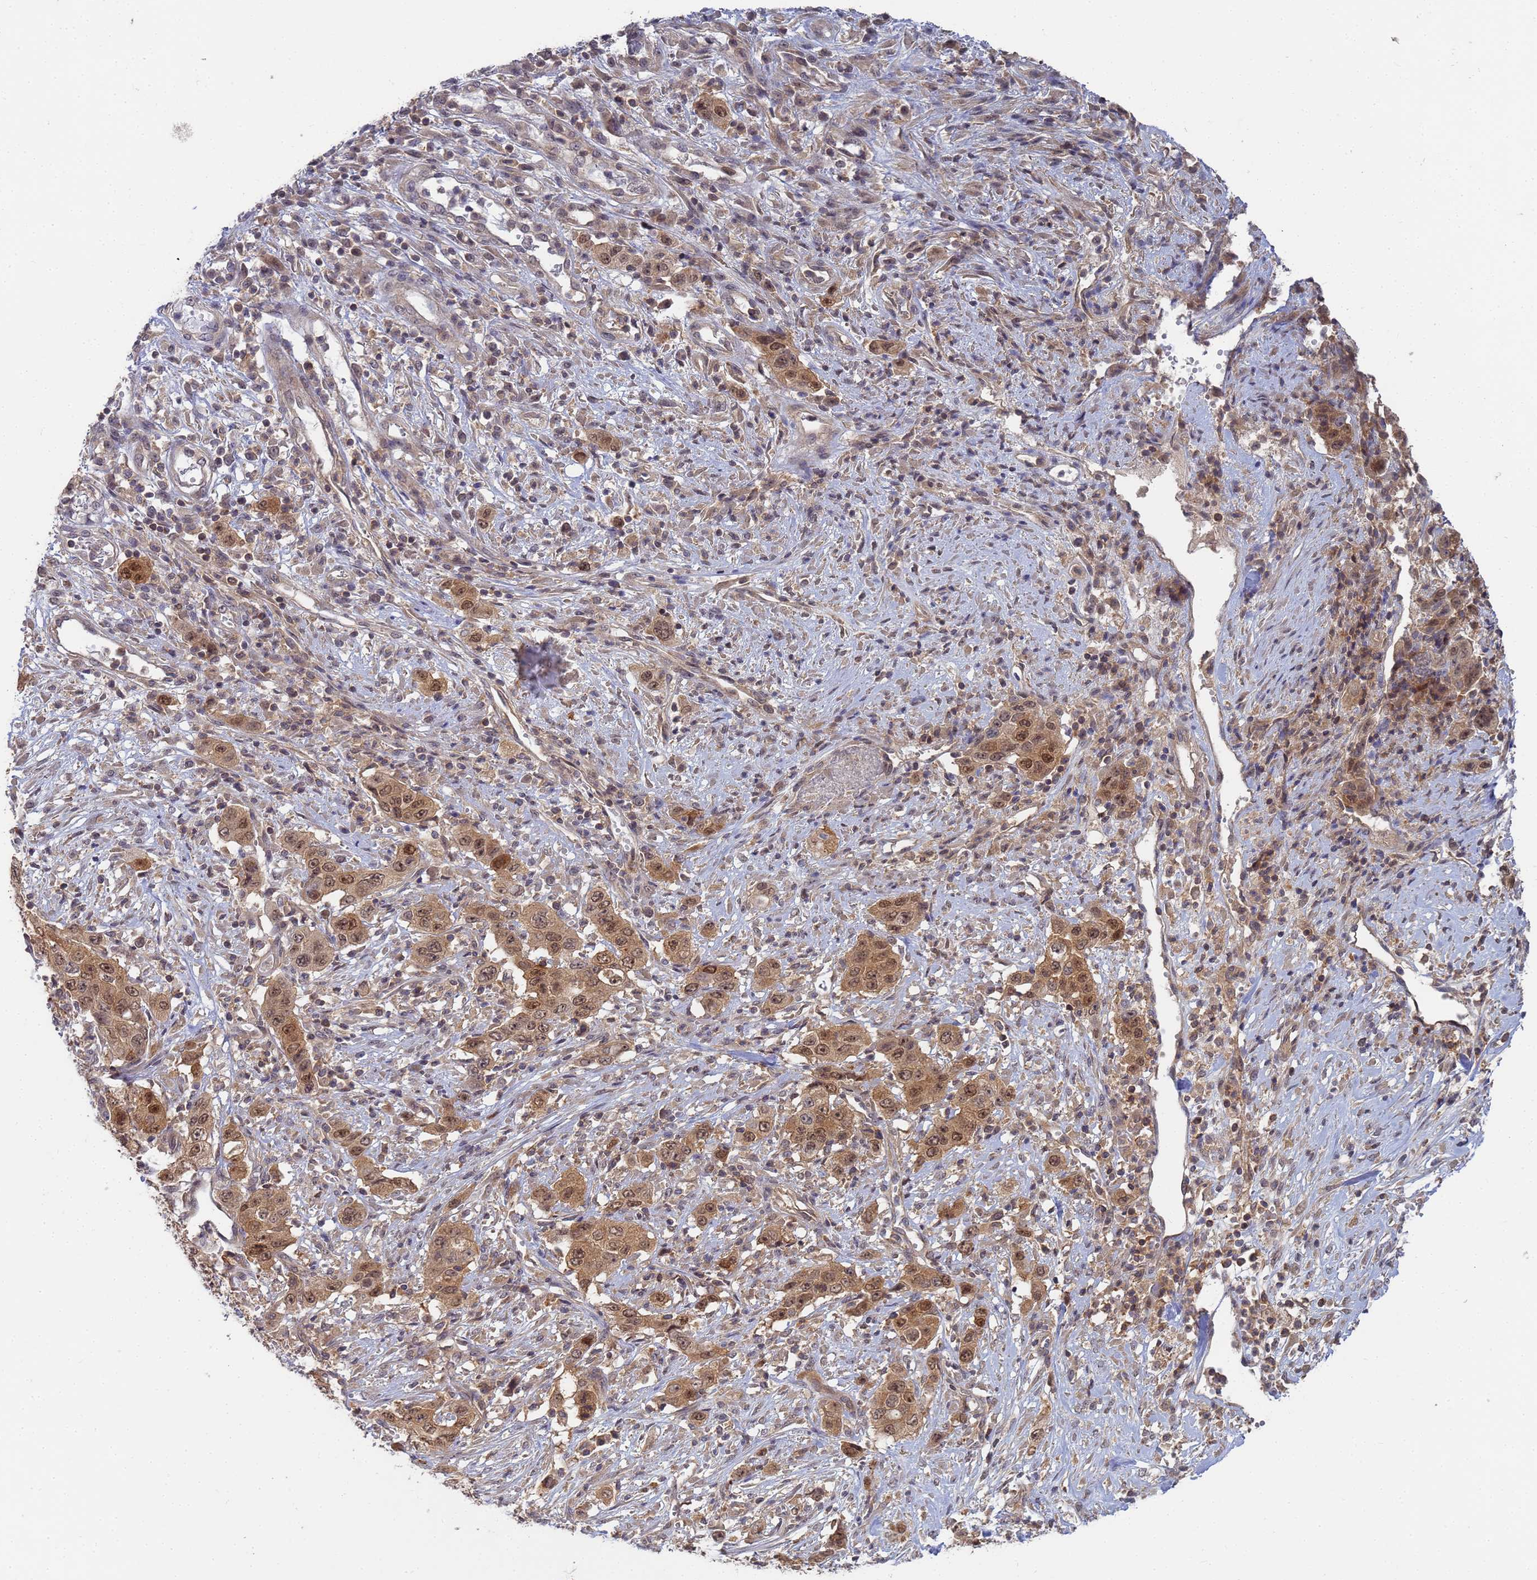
{"staining": {"intensity": "moderate", "quantity": ">75%", "location": "cytoplasmic/membranous,nuclear"}, "tissue": "stomach cancer", "cell_type": "Tumor cells", "image_type": "cancer", "snomed": [{"axis": "morphology", "description": "Adenocarcinoma, NOS"}, {"axis": "topography", "description": "Stomach, upper"}], "caption": "Protein analysis of adenocarcinoma (stomach) tissue reveals moderate cytoplasmic/membranous and nuclear staining in about >75% of tumor cells.", "gene": "SHARPIN", "patient": {"sex": "male", "age": 62}}